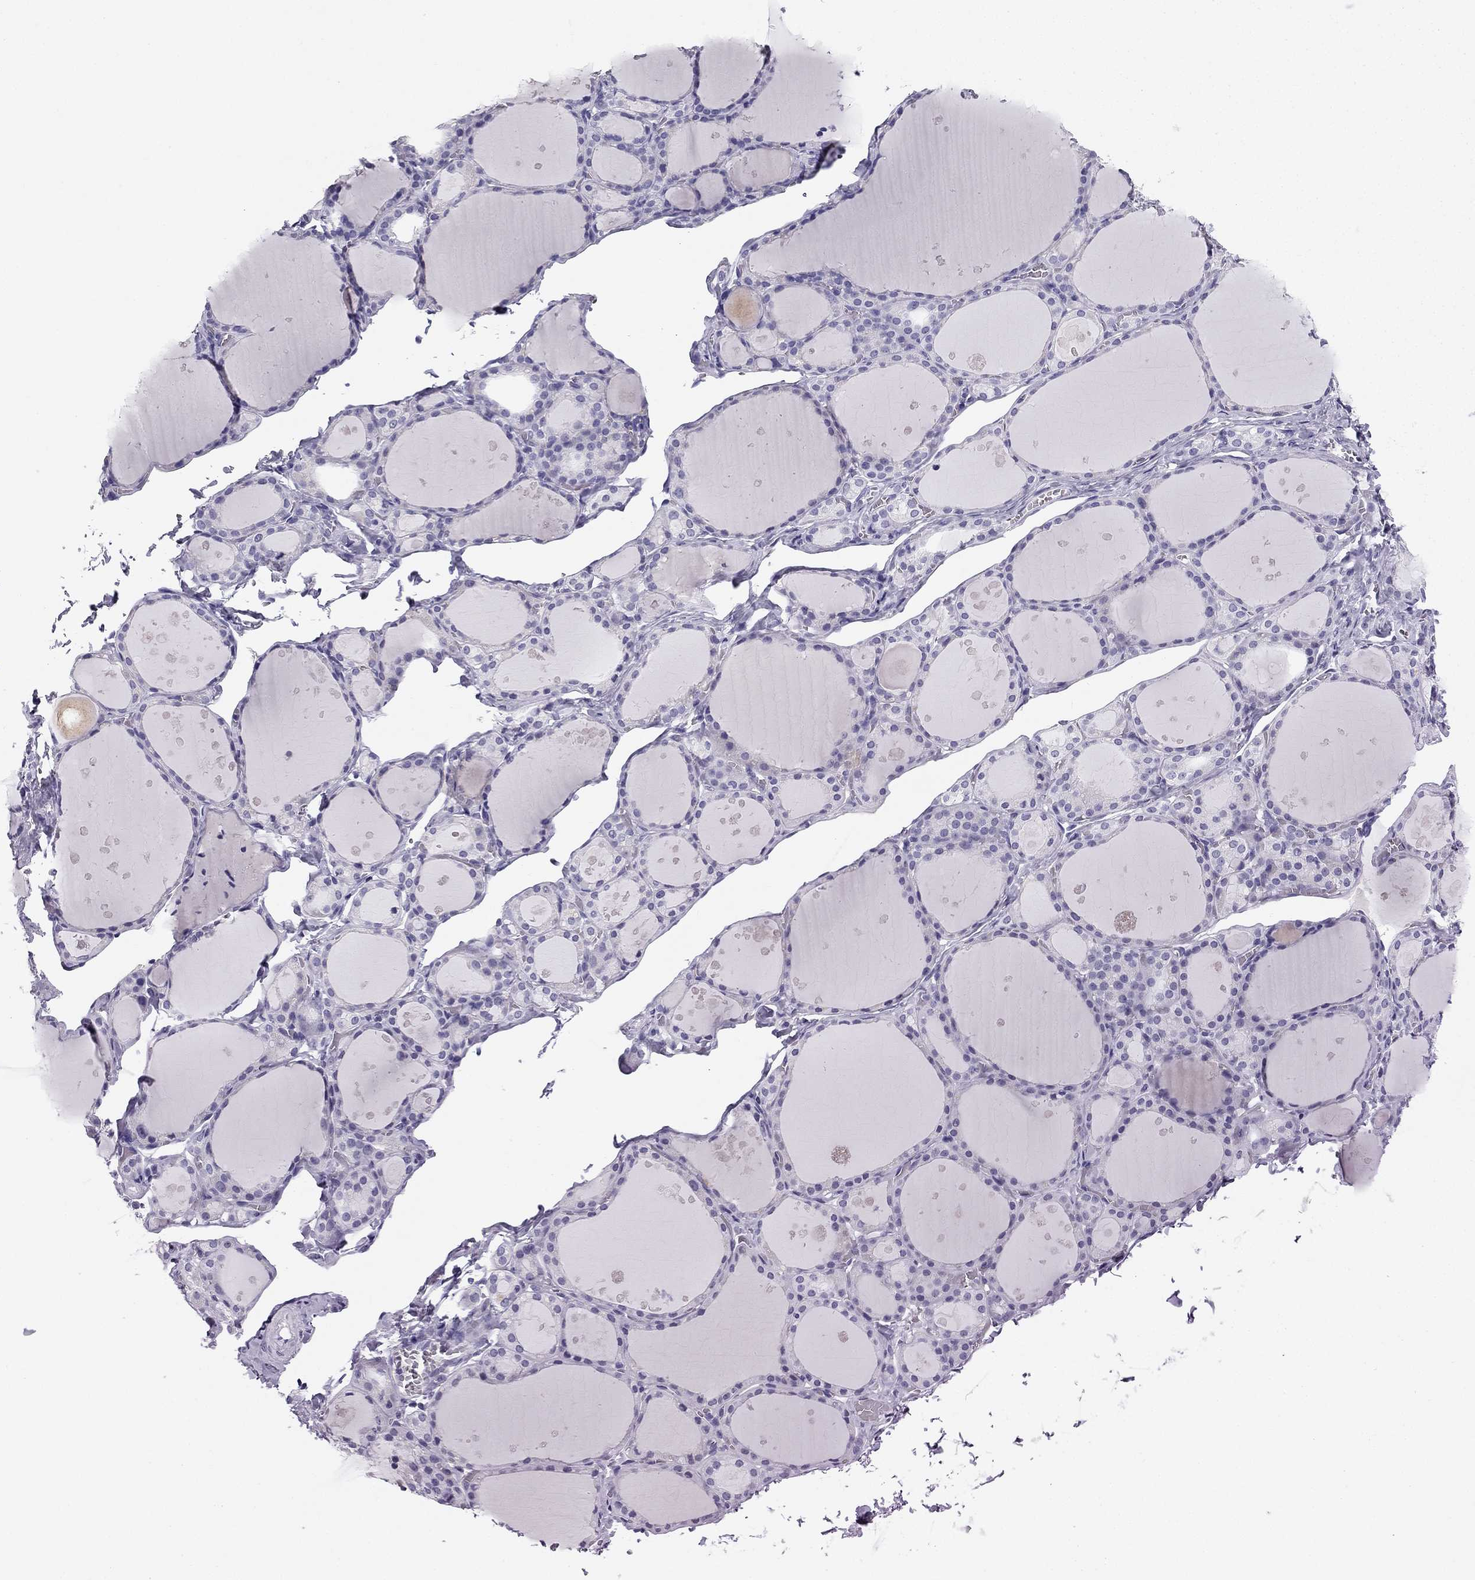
{"staining": {"intensity": "negative", "quantity": "none", "location": "none"}, "tissue": "thyroid gland", "cell_type": "Glandular cells", "image_type": "normal", "snomed": [{"axis": "morphology", "description": "Normal tissue, NOS"}, {"axis": "topography", "description": "Thyroid gland"}], "caption": "A high-resolution micrograph shows IHC staining of normal thyroid gland, which shows no significant staining in glandular cells.", "gene": "NPTX1", "patient": {"sex": "male", "age": 68}}